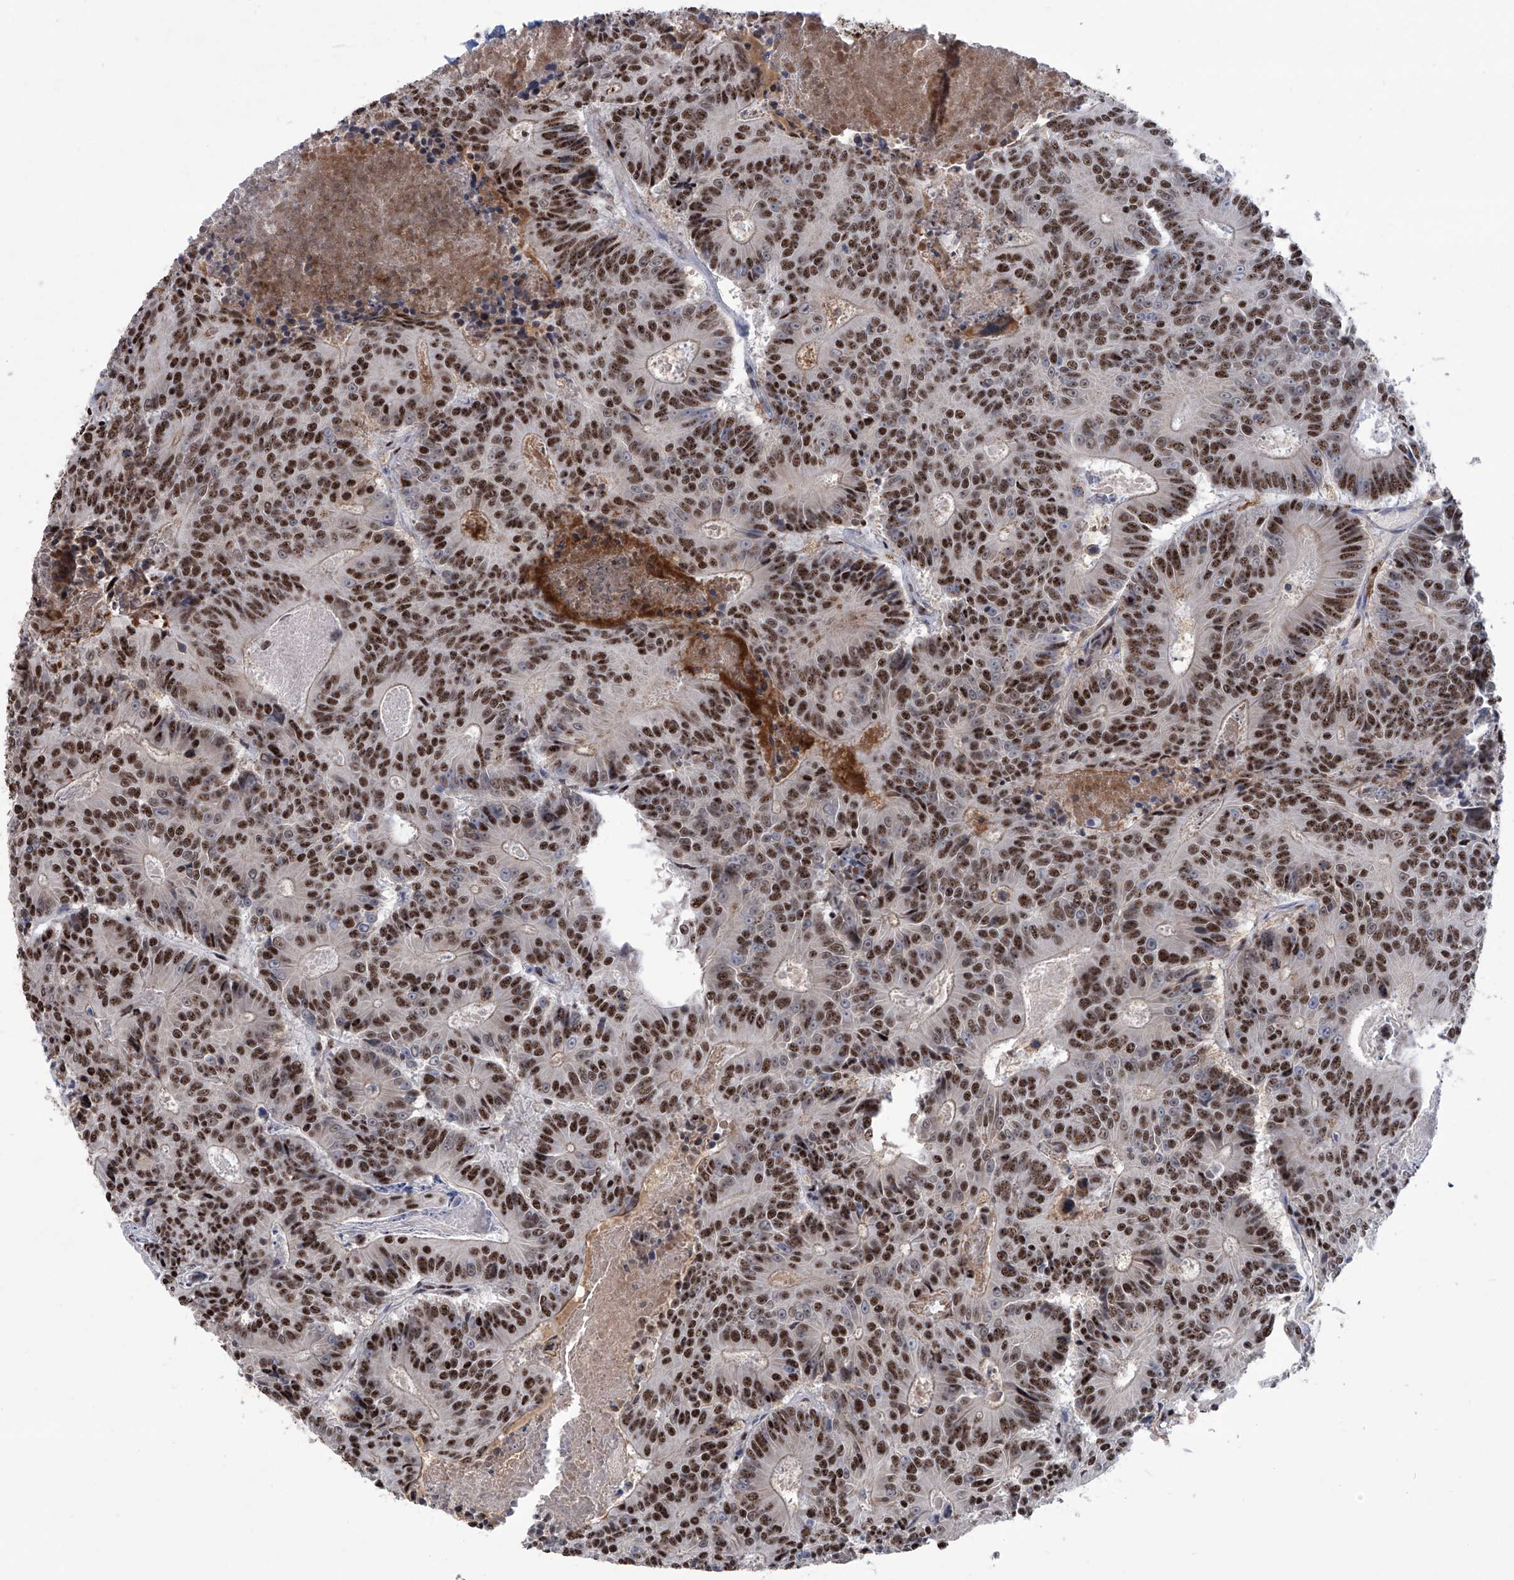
{"staining": {"intensity": "strong", "quantity": ">75%", "location": "nuclear"}, "tissue": "colorectal cancer", "cell_type": "Tumor cells", "image_type": "cancer", "snomed": [{"axis": "morphology", "description": "Adenocarcinoma, NOS"}, {"axis": "topography", "description": "Colon"}], "caption": "Immunohistochemistry (IHC) histopathology image of human colorectal adenocarcinoma stained for a protein (brown), which shows high levels of strong nuclear positivity in approximately >75% of tumor cells.", "gene": "FBXL4", "patient": {"sex": "male", "age": 83}}